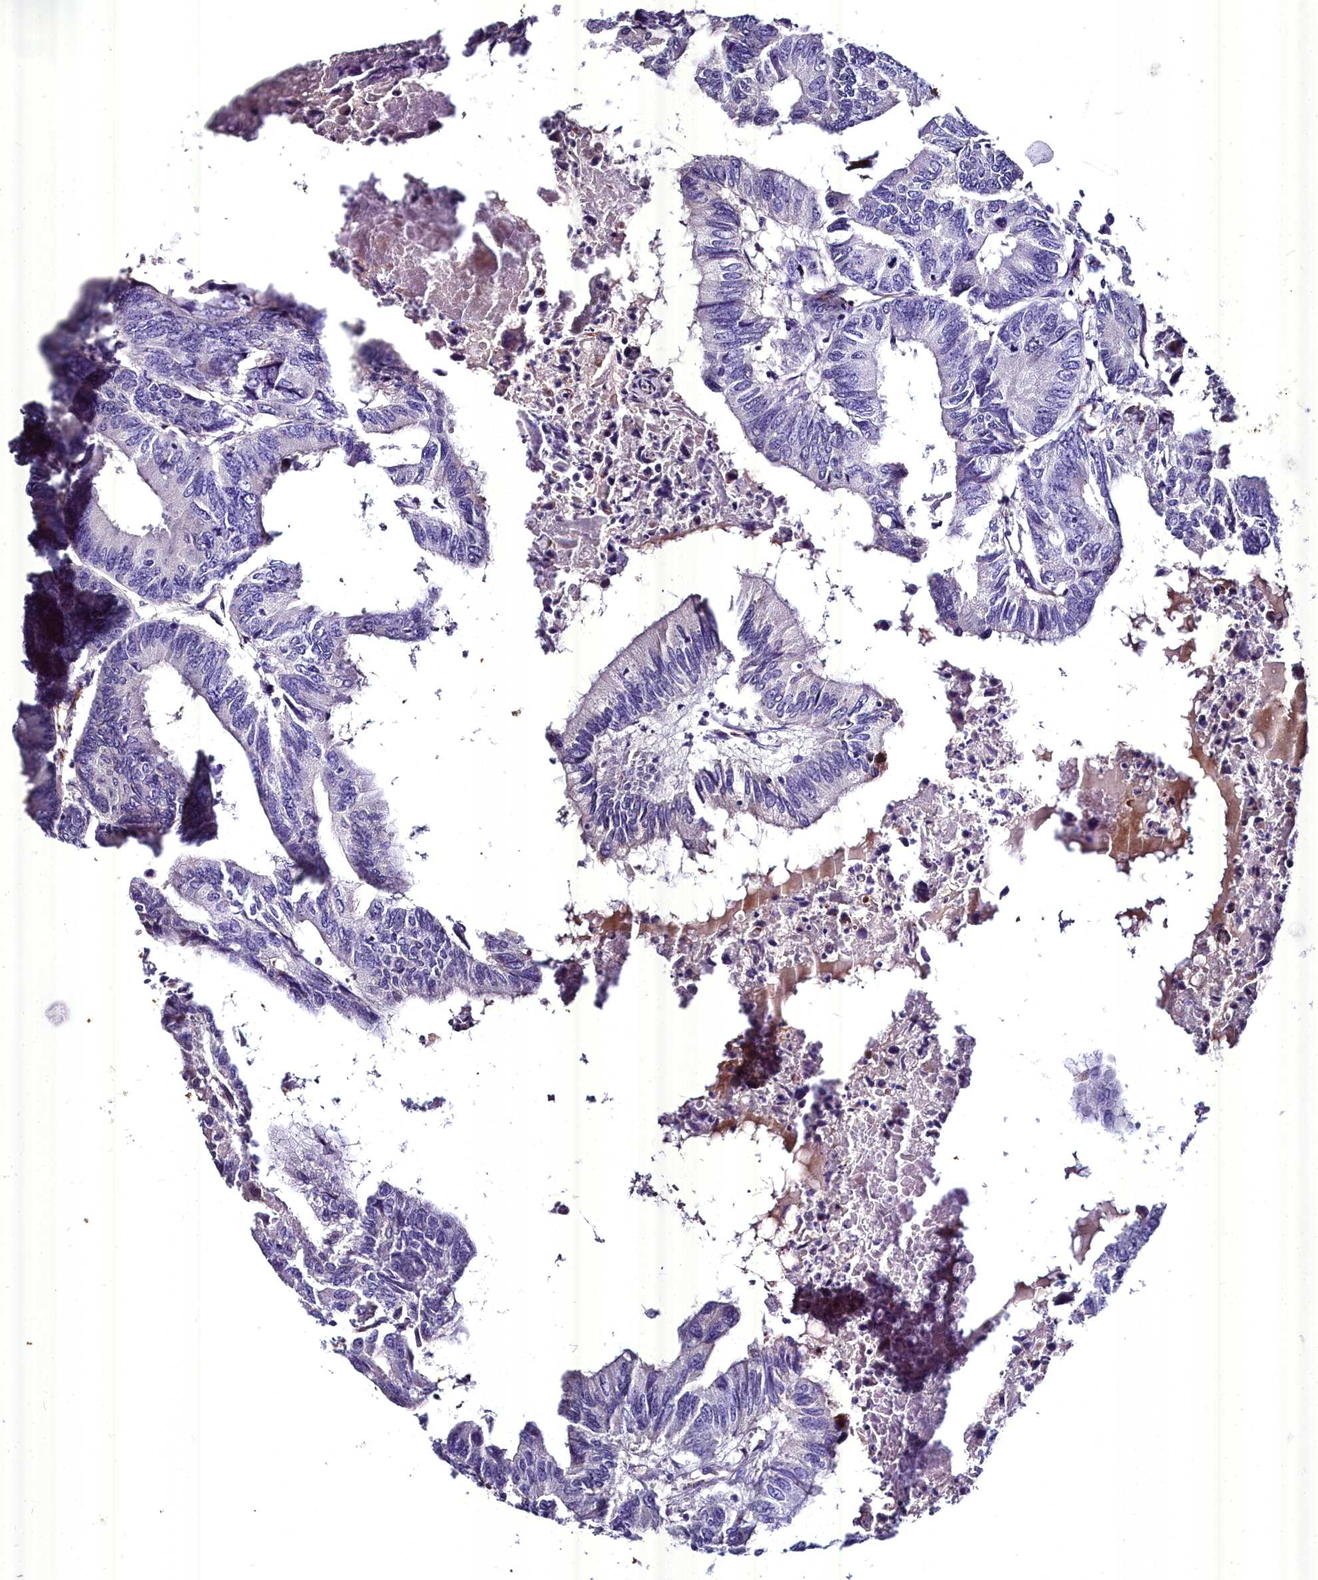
{"staining": {"intensity": "negative", "quantity": "none", "location": "none"}, "tissue": "colorectal cancer", "cell_type": "Tumor cells", "image_type": "cancer", "snomed": [{"axis": "morphology", "description": "Adenocarcinoma, NOS"}, {"axis": "topography", "description": "Colon"}], "caption": "A high-resolution histopathology image shows immunohistochemistry staining of colorectal adenocarcinoma, which exhibits no significant staining in tumor cells.", "gene": "MS4A18", "patient": {"sex": "male", "age": 85}}